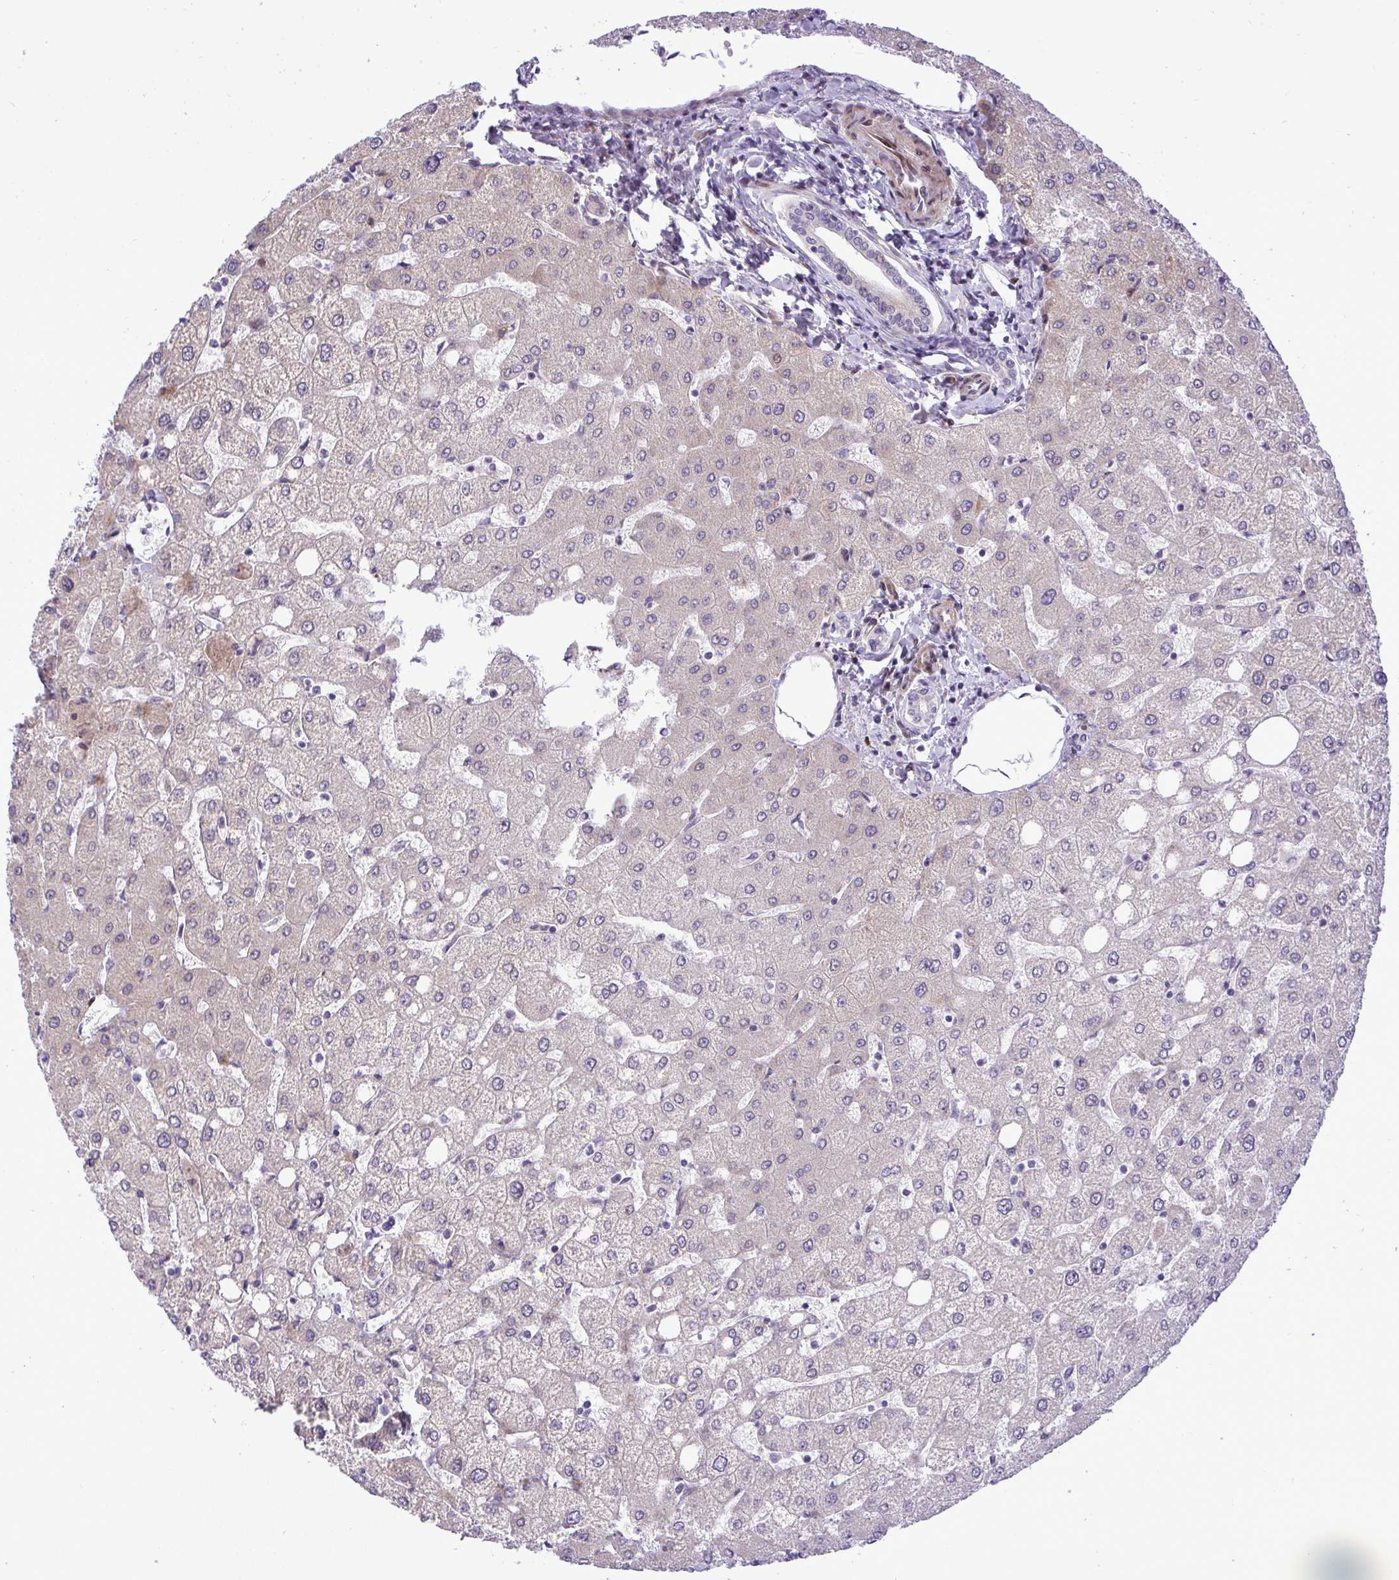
{"staining": {"intensity": "negative", "quantity": "none", "location": "none"}, "tissue": "liver", "cell_type": "Cholangiocytes", "image_type": "normal", "snomed": [{"axis": "morphology", "description": "Normal tissue, NOS"}, {"axis": "topography", "description": "Liver"}], "caption": "The photomicrograph reveals no staining of cholangiocytes in normal liver. (DAB (3,3'-diaminobenzidine) IHC visualized using brightfield microscopy, high magnification).", "gene": "CASTOR2", "patient": {"sex": "female", "age": 54}}